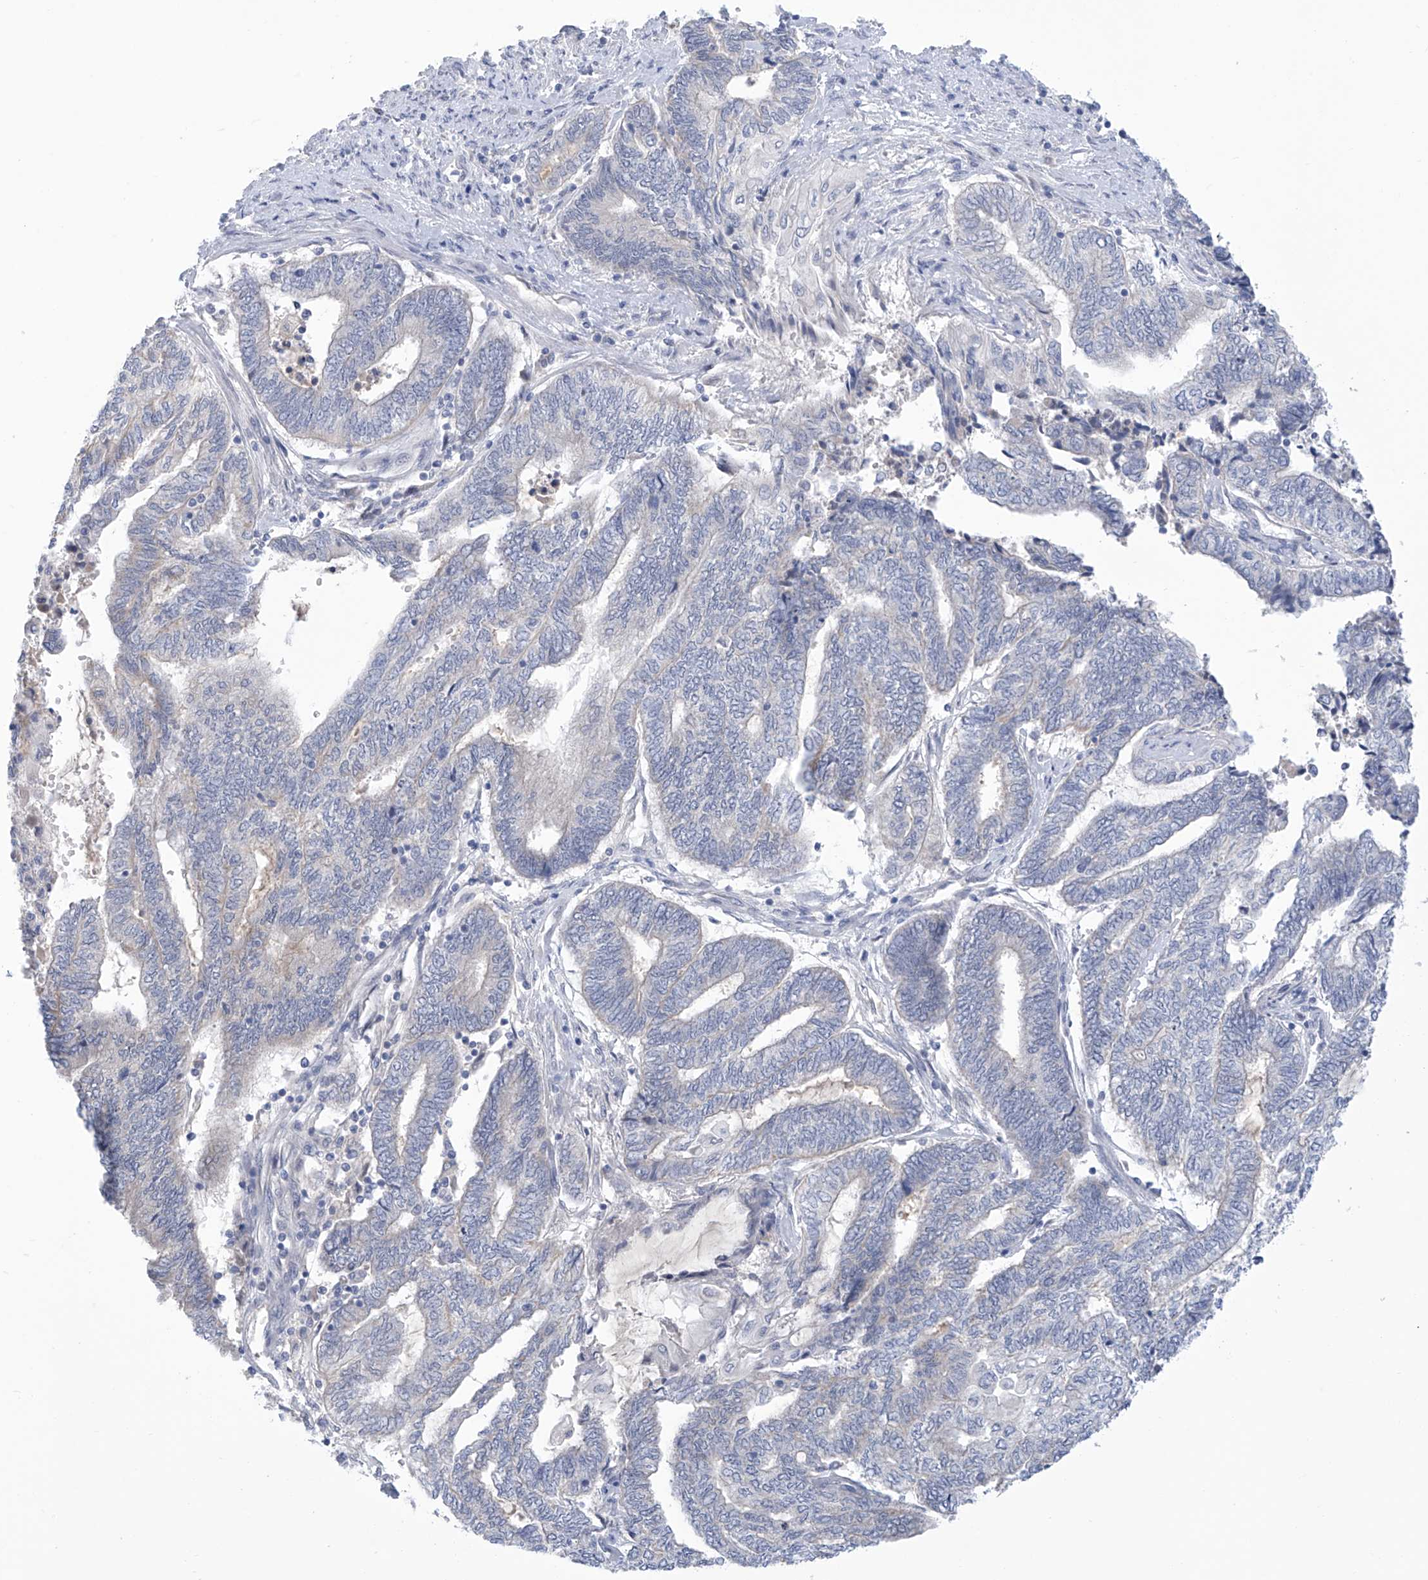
{"staining": {"intensity": "negative", "quantity": "none", "location": "none"}, "tissue": "endometrial cancer", "cell_type": "Tumor cells", "image_type": "cancer", "snomed": [{"axis": "morphology", "description": "Adenocarcinoma, NOS"}, {"axis": "topography", "description": "Uterus"}, {"axis": "topography", "description": "Endometrium"}], "caption": "Micrograph shows no significant protein staining in tumor cells of adenocarcinoma (endometrial).", "gene": "IBA57", "patient": {"sex": "female", "age": 70}}